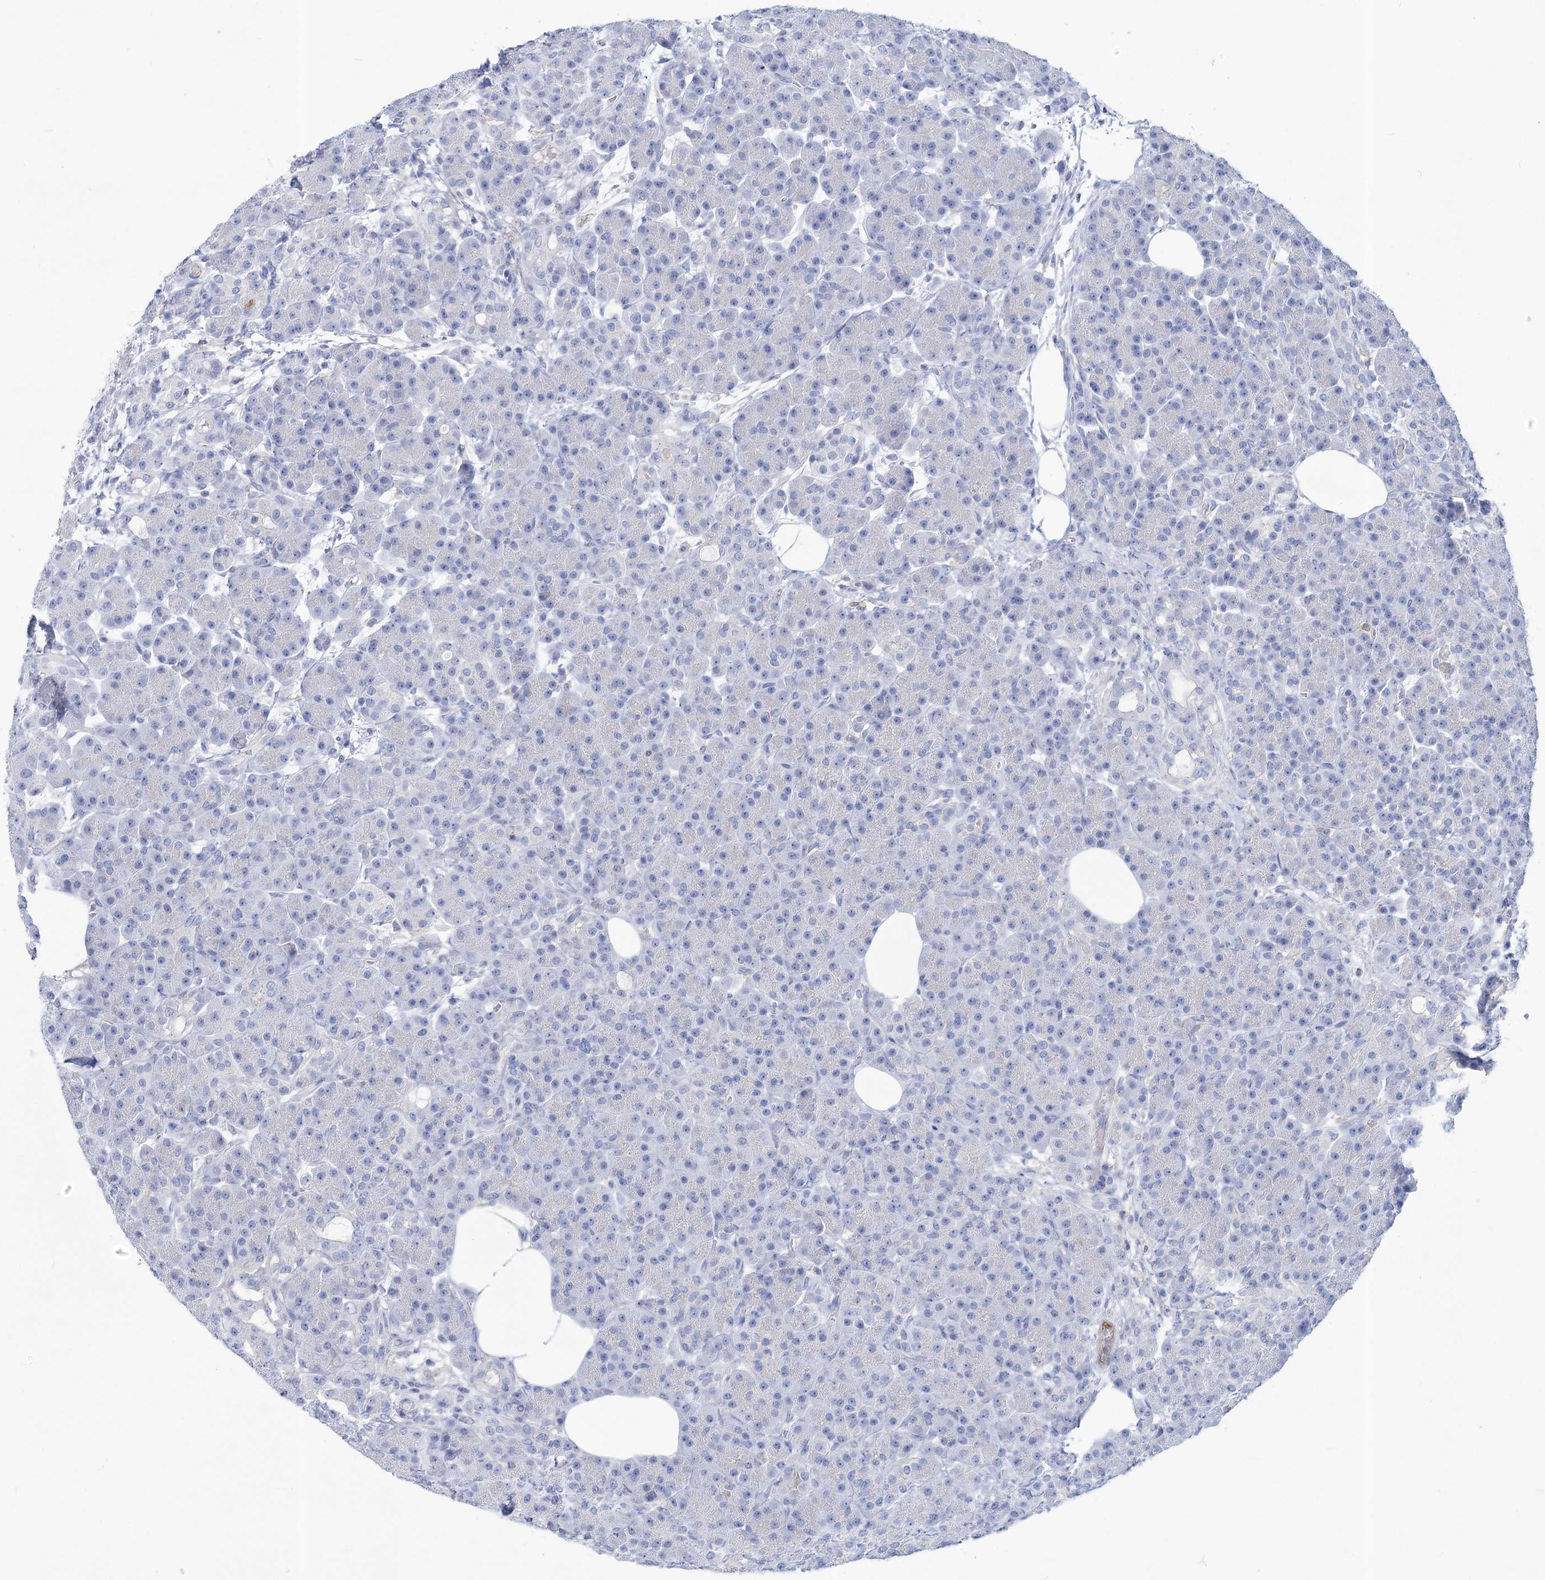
{"staining": {"intensity": "negative", "quantity": "none", "location": "none"}, "tissue": "pancreas", "cell_type": "Exocrine glandular cells", "image_type": "normal", "snomed": [{"axis": "morphology", "description": "Normal tissue, NOS"}, {"axis": "topography", "description": "Pancreas"}], "caption": "Protein analysis of benign pancreas reveals no significant positivity in exocrine glandular cells.", "gene": "PCDHA1", "patient": {"sex": "male", "age": 63}}